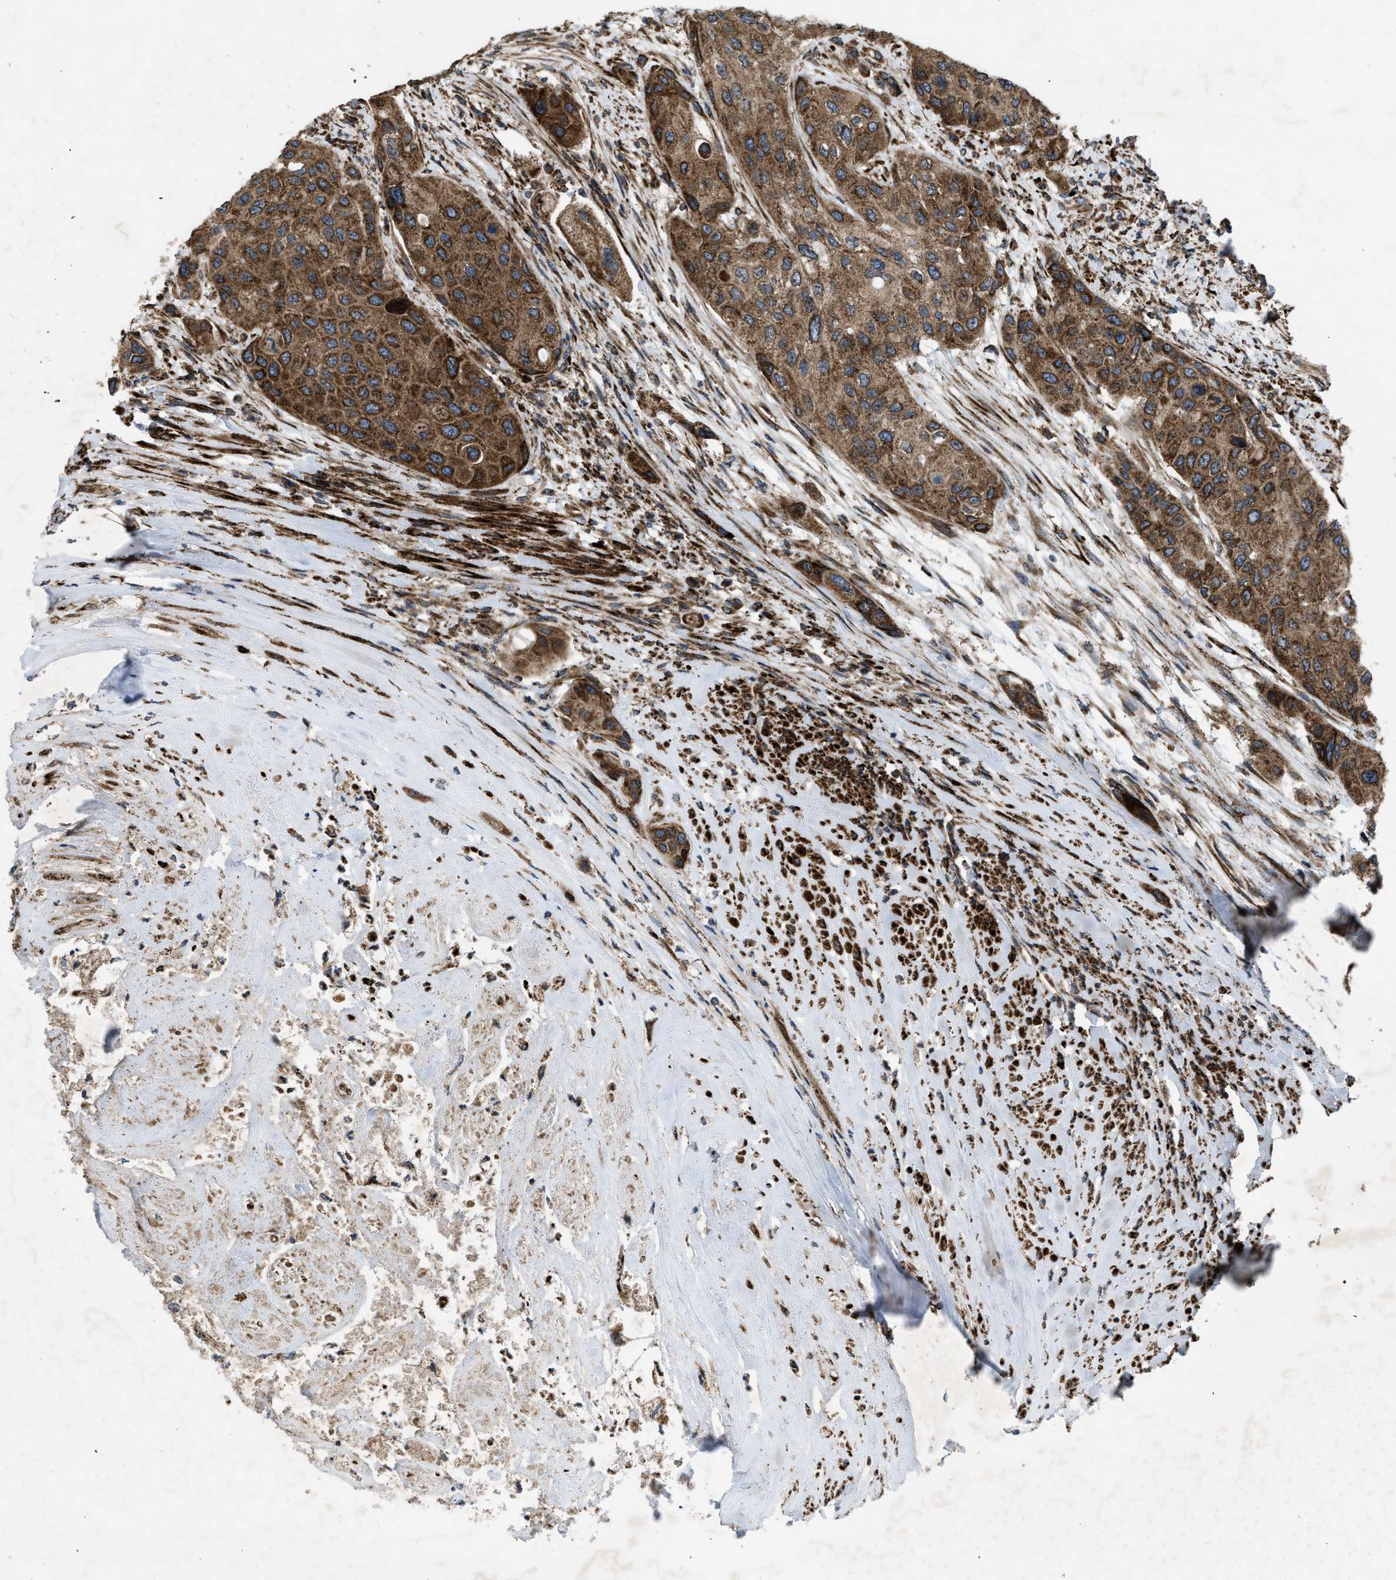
{"staining": {"intensity": "strong", "quantity": ">75%", "location": "cytoplasmic/membranous"}, "tissue": "urothelial cancer", "cell_type": "Tumor cells", "image_type": "cancer", "snomed": [{"axis": "morphology", "description": "Urothelial carcinoma, High grade"}, {"axis": "topography", "description": "Urinary bladder"}], "caption": "IHC histopathology image of neoplastic tissue: high-grade urothelial carcinoma stained using immunohistochemistry (IHC) reveals high levels of strong protein expression localized specifically in the cytoplasmic/membranous of tumor cells, appearing as a cytoplasmic/membranous brown color.", "gene": "PER3", "patient": {"sex": "female", "age": 56}}